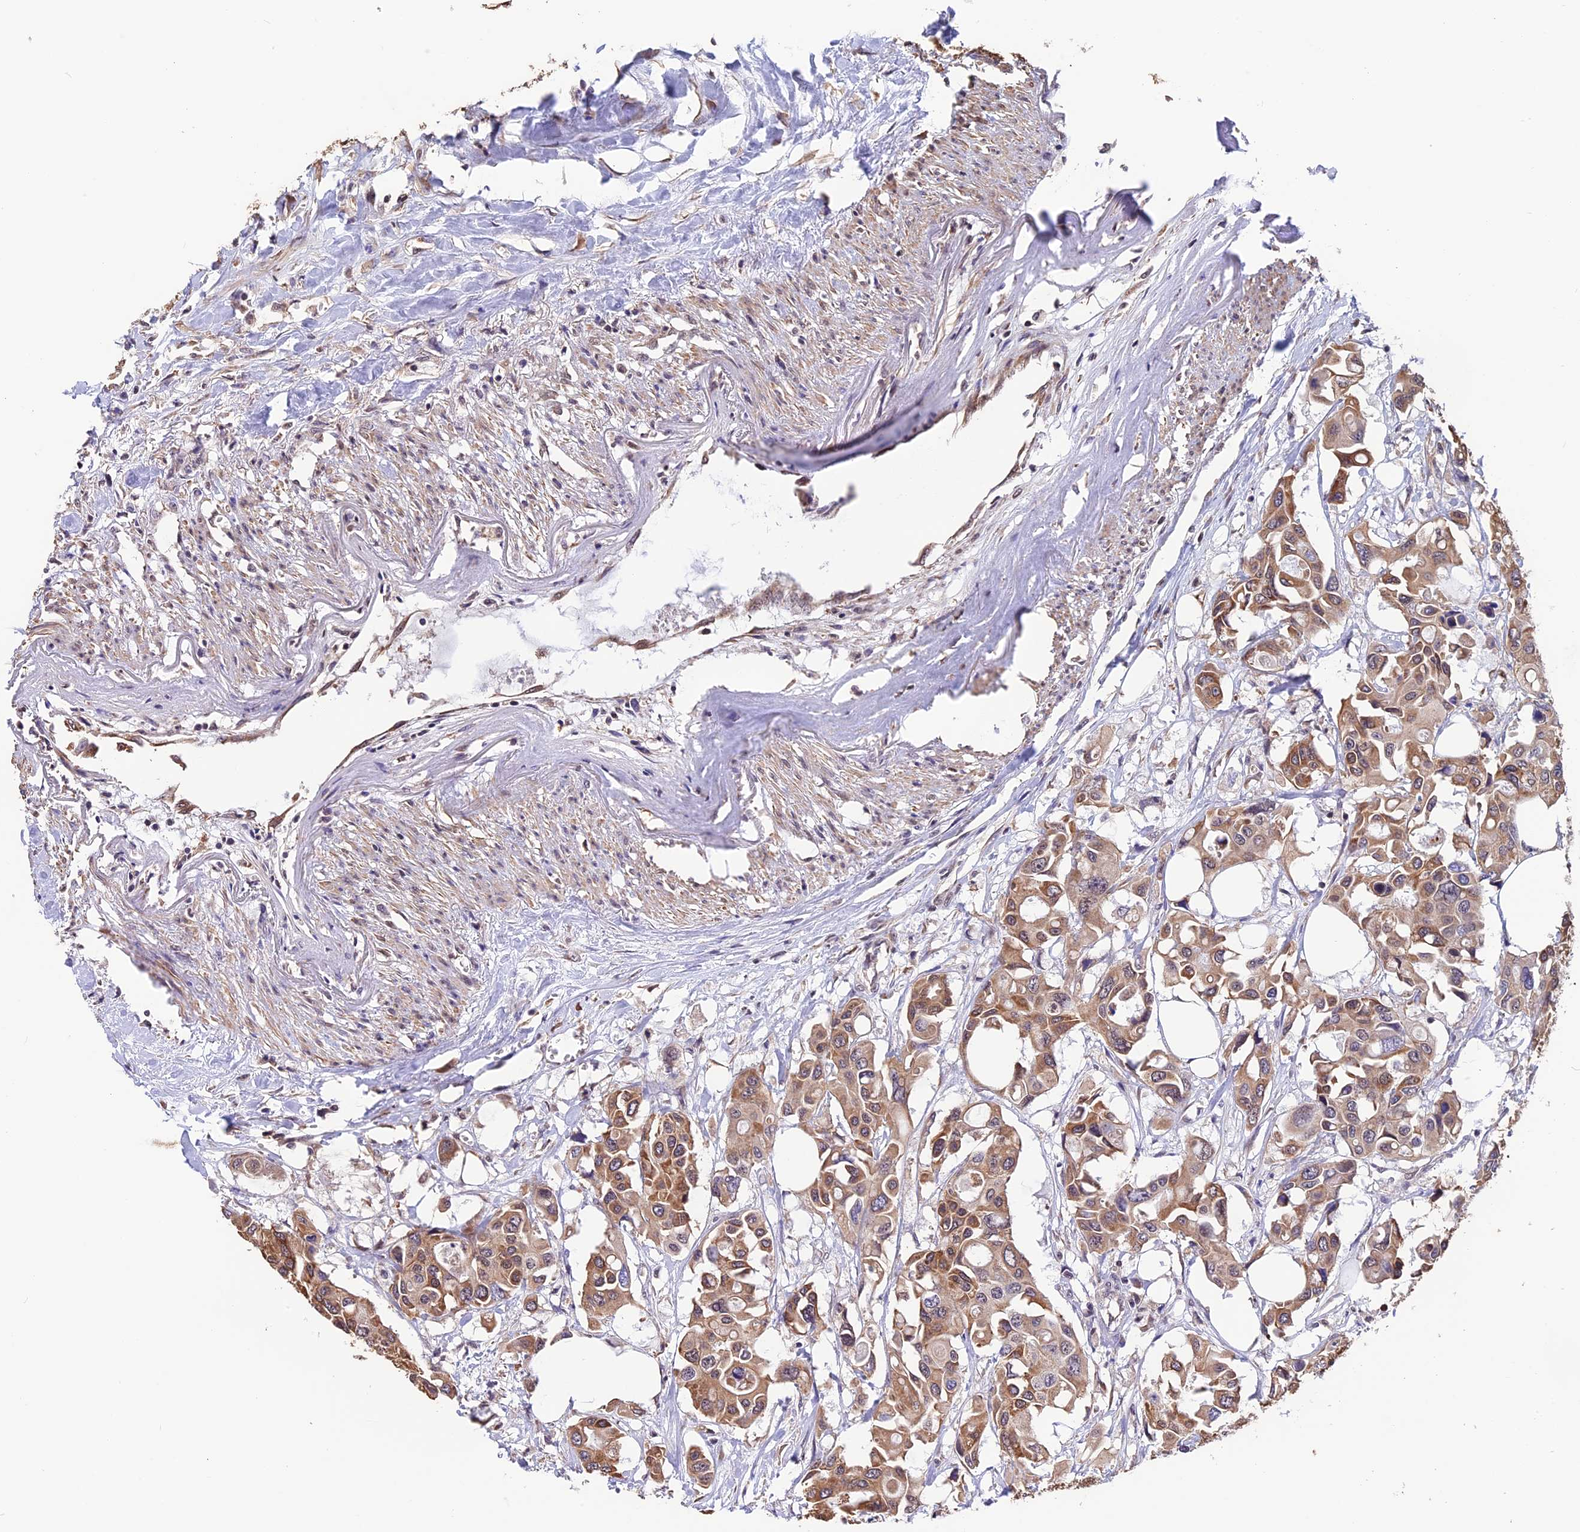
{"staining": {"intensity": "moderate", "quantity": ">75%", "location": "cytoplasmic/membranous"}, "tissue": "colorectal cancer", "cell_type": "Tumor cells", "image_type": "cancer", "snomed": [{"axis": "morphology", "description": "Adenocarcinoma, NOS"}, {"axis": "topography", "description": "Colon"}], "caption": "DAB (3,3'-diaminobenzidine) immunohistochemical staining of human colorectal adenocarcinoma reveals moderate cytoplasmic/membranous protein expression in about >75% of tumor cells.", "gene": "ZC3H4", "patient": {"sex": "male", "age": 77}}